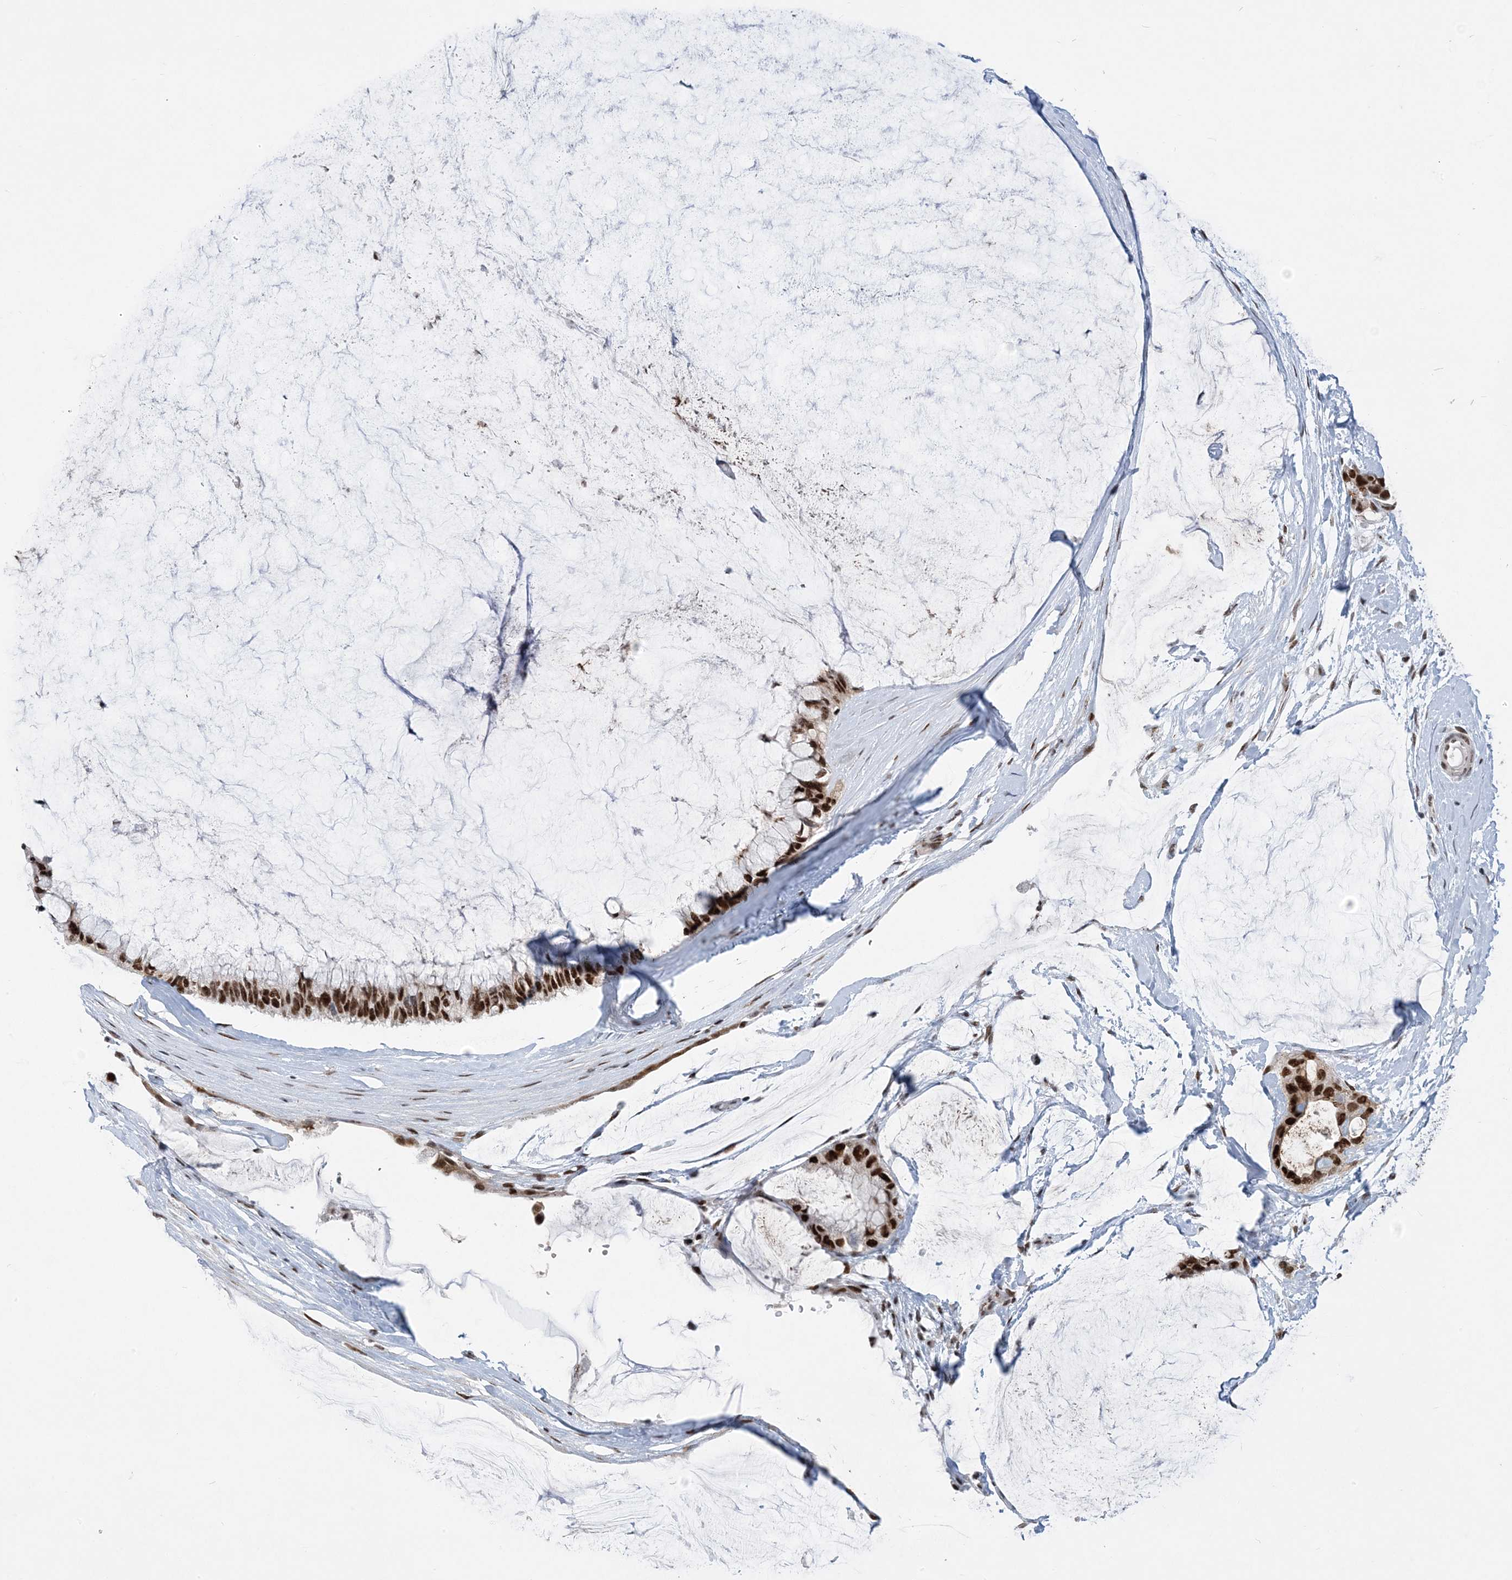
{"staining": {"intensity": "strong", "quantity": ">75%", "location": "nuclear"}, "tissue": "ovarian cancer", "cell_type": "Tumor cells", "image_type": "cancer", "snomed": [{"axis": "morphology", "description": "Cystadenocarcinoma, mucinous, NOS"}, {"axis": "topography", "description": "Ovary"}], "caption": "The micrograph reveals staining of mucinous cystadenocarcinoma (ovarian), revealing strong nuclear protein positivity (brown color) within tumor cells.", "gene": "ZBTB7A", "patient": {"sex": "female", "age": 39}}